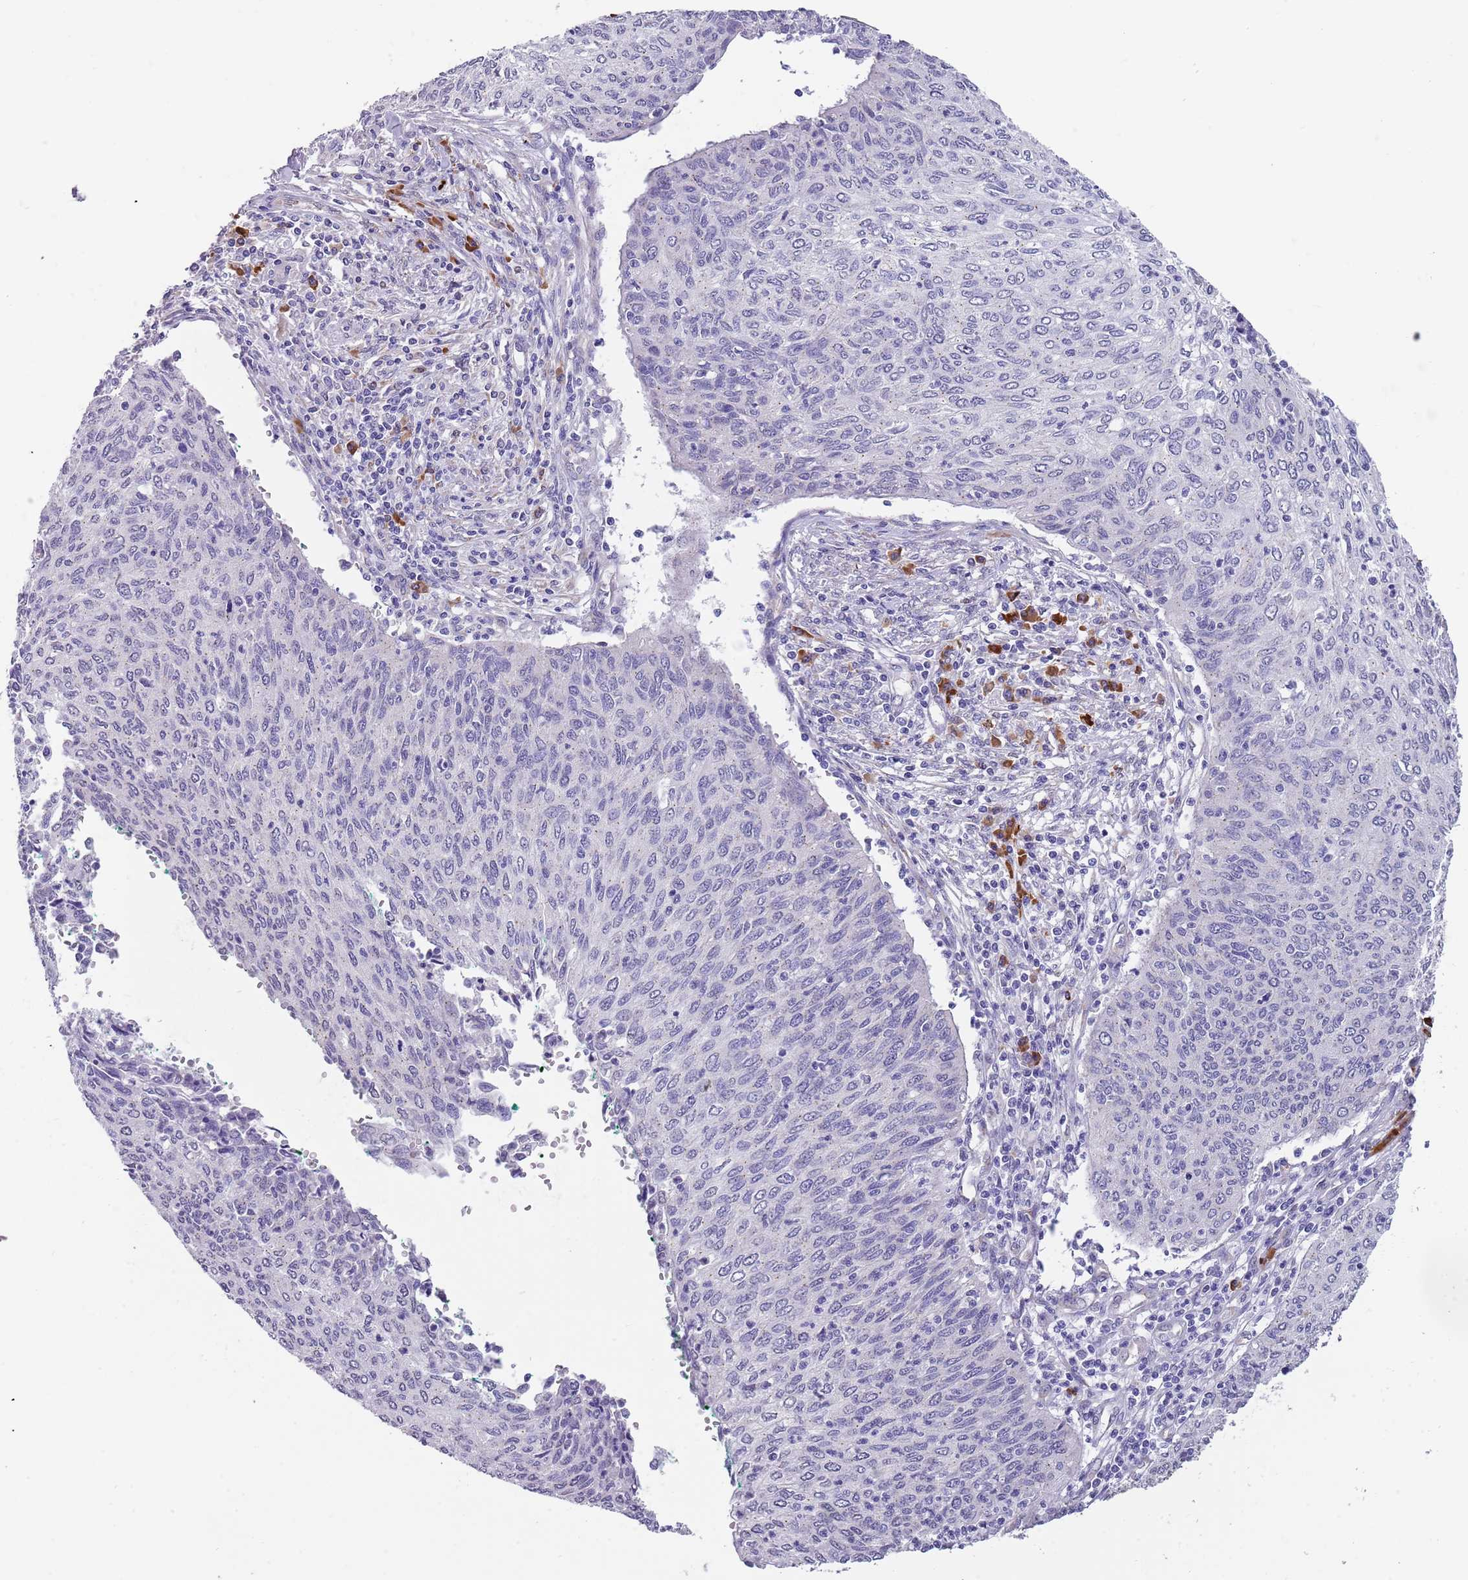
{"staining": {"intensity": "negative", "quantity": "none", "location": "none"}, "tissue": "cervical cancer", "cell_type": "Tumor cells", "image_type": "cancer", "snomed": [{"axis": "morphology", "description": "Squamous cell carcinoma, NOS"}, {"axis": "topography", "description": "Cervix"}], "caption": "The immunohistochemistry (IHC) histopathology image has no significant expression in tumor cells of cervical squamous cell carcinoma tissue.", "gene": "TNRC6C", "patient": {"sex": "female", "age": 38}}